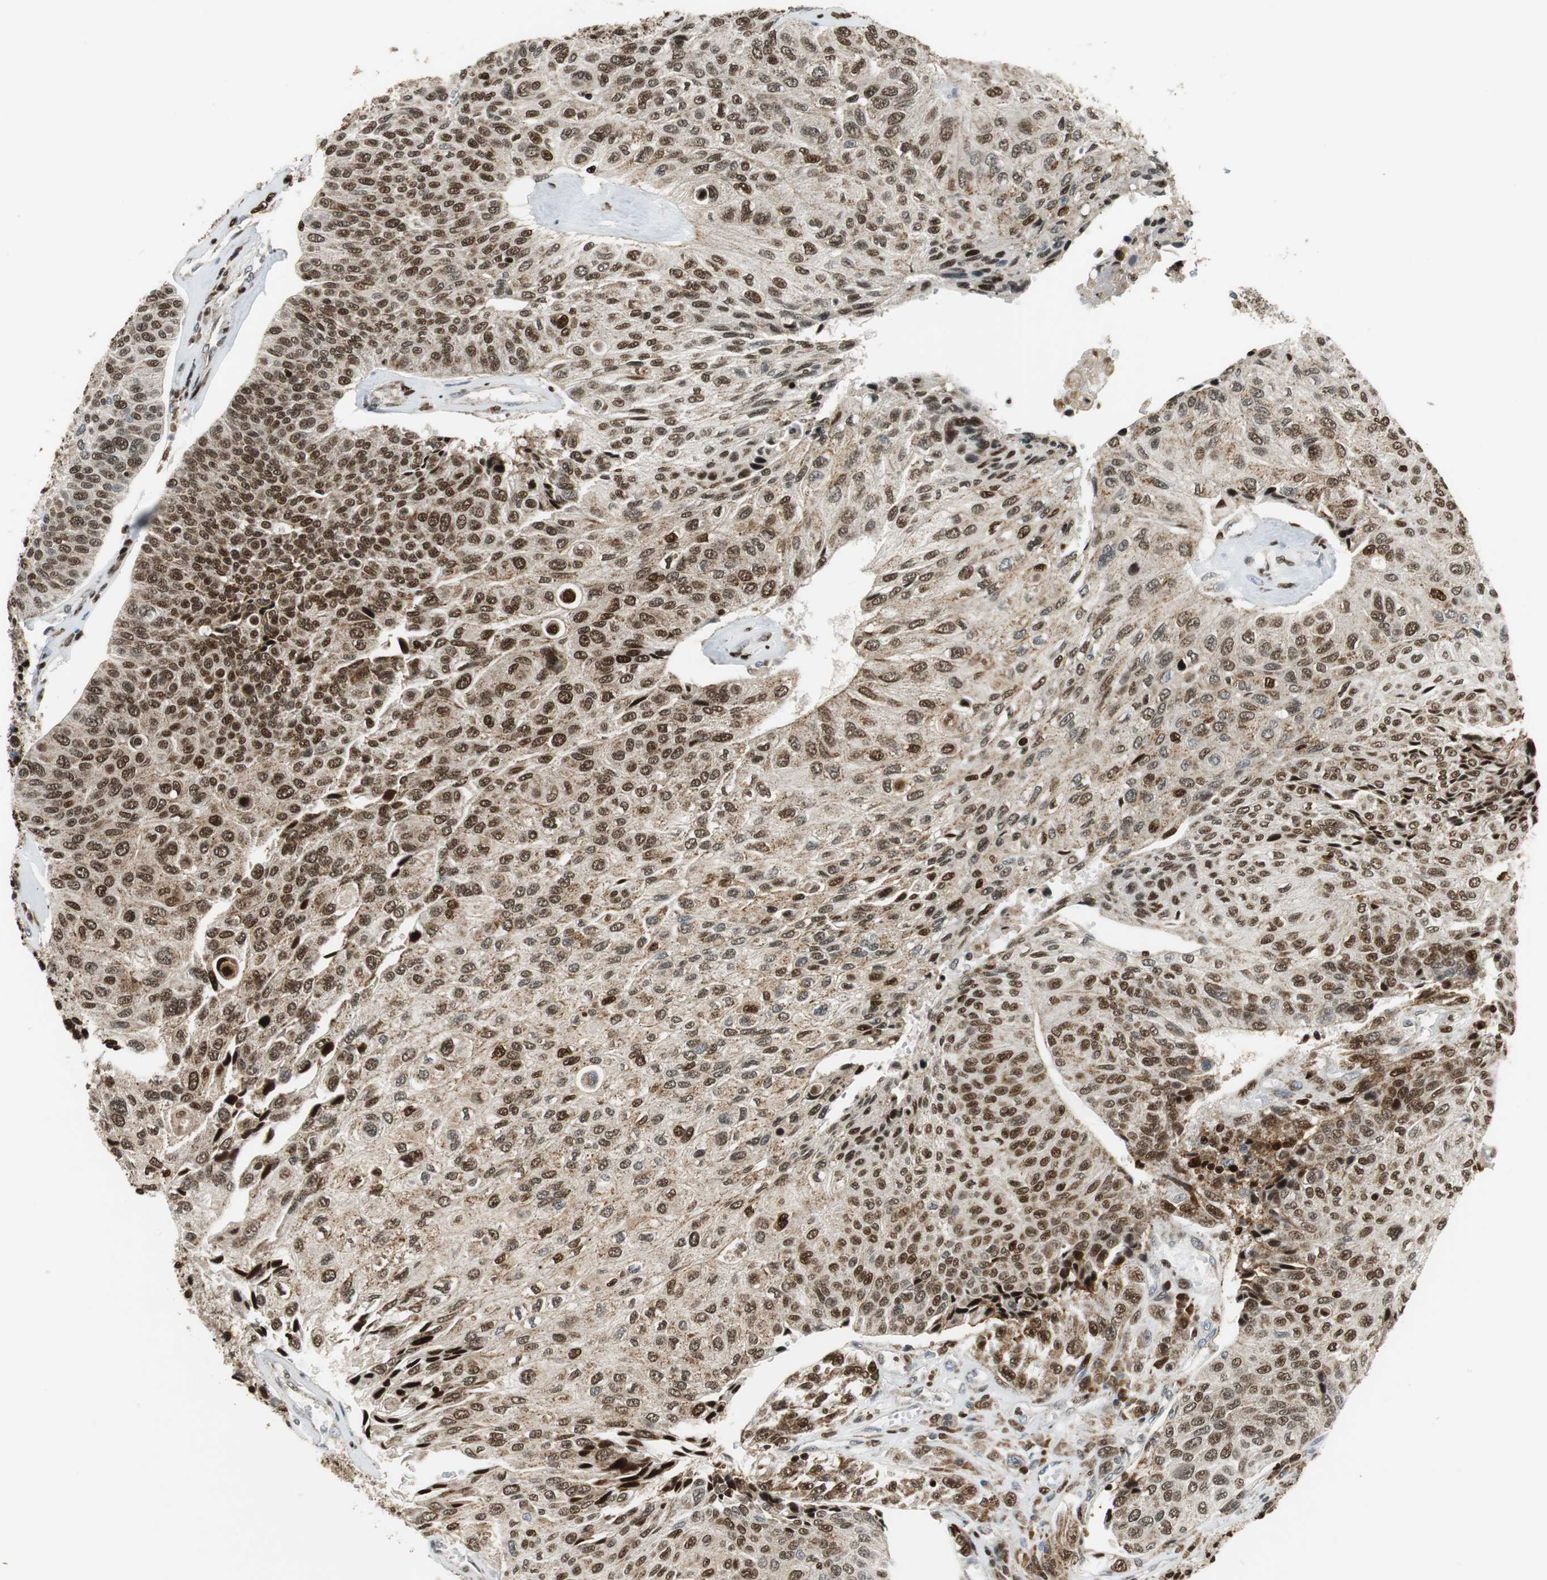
{"staining": {"intensity": "strong", "quantity": "25%-75%", "location": "nuclear"}, "tissue": "urothelial cancer", "cell_type": "Tumor cells", "image_type": "cancer", "snomed": [{"axis": "morphology", "description": "Urothelial carcinoma, High grade"}, {"axis": "topography", "description": "Urinary bladder"}], "caption": "Urothelial cancer stained with a protein marker demonstrates strong staining in tumor cells.", "gene": "HDAC1", "patient": {"sex": "male", "age": 66}}